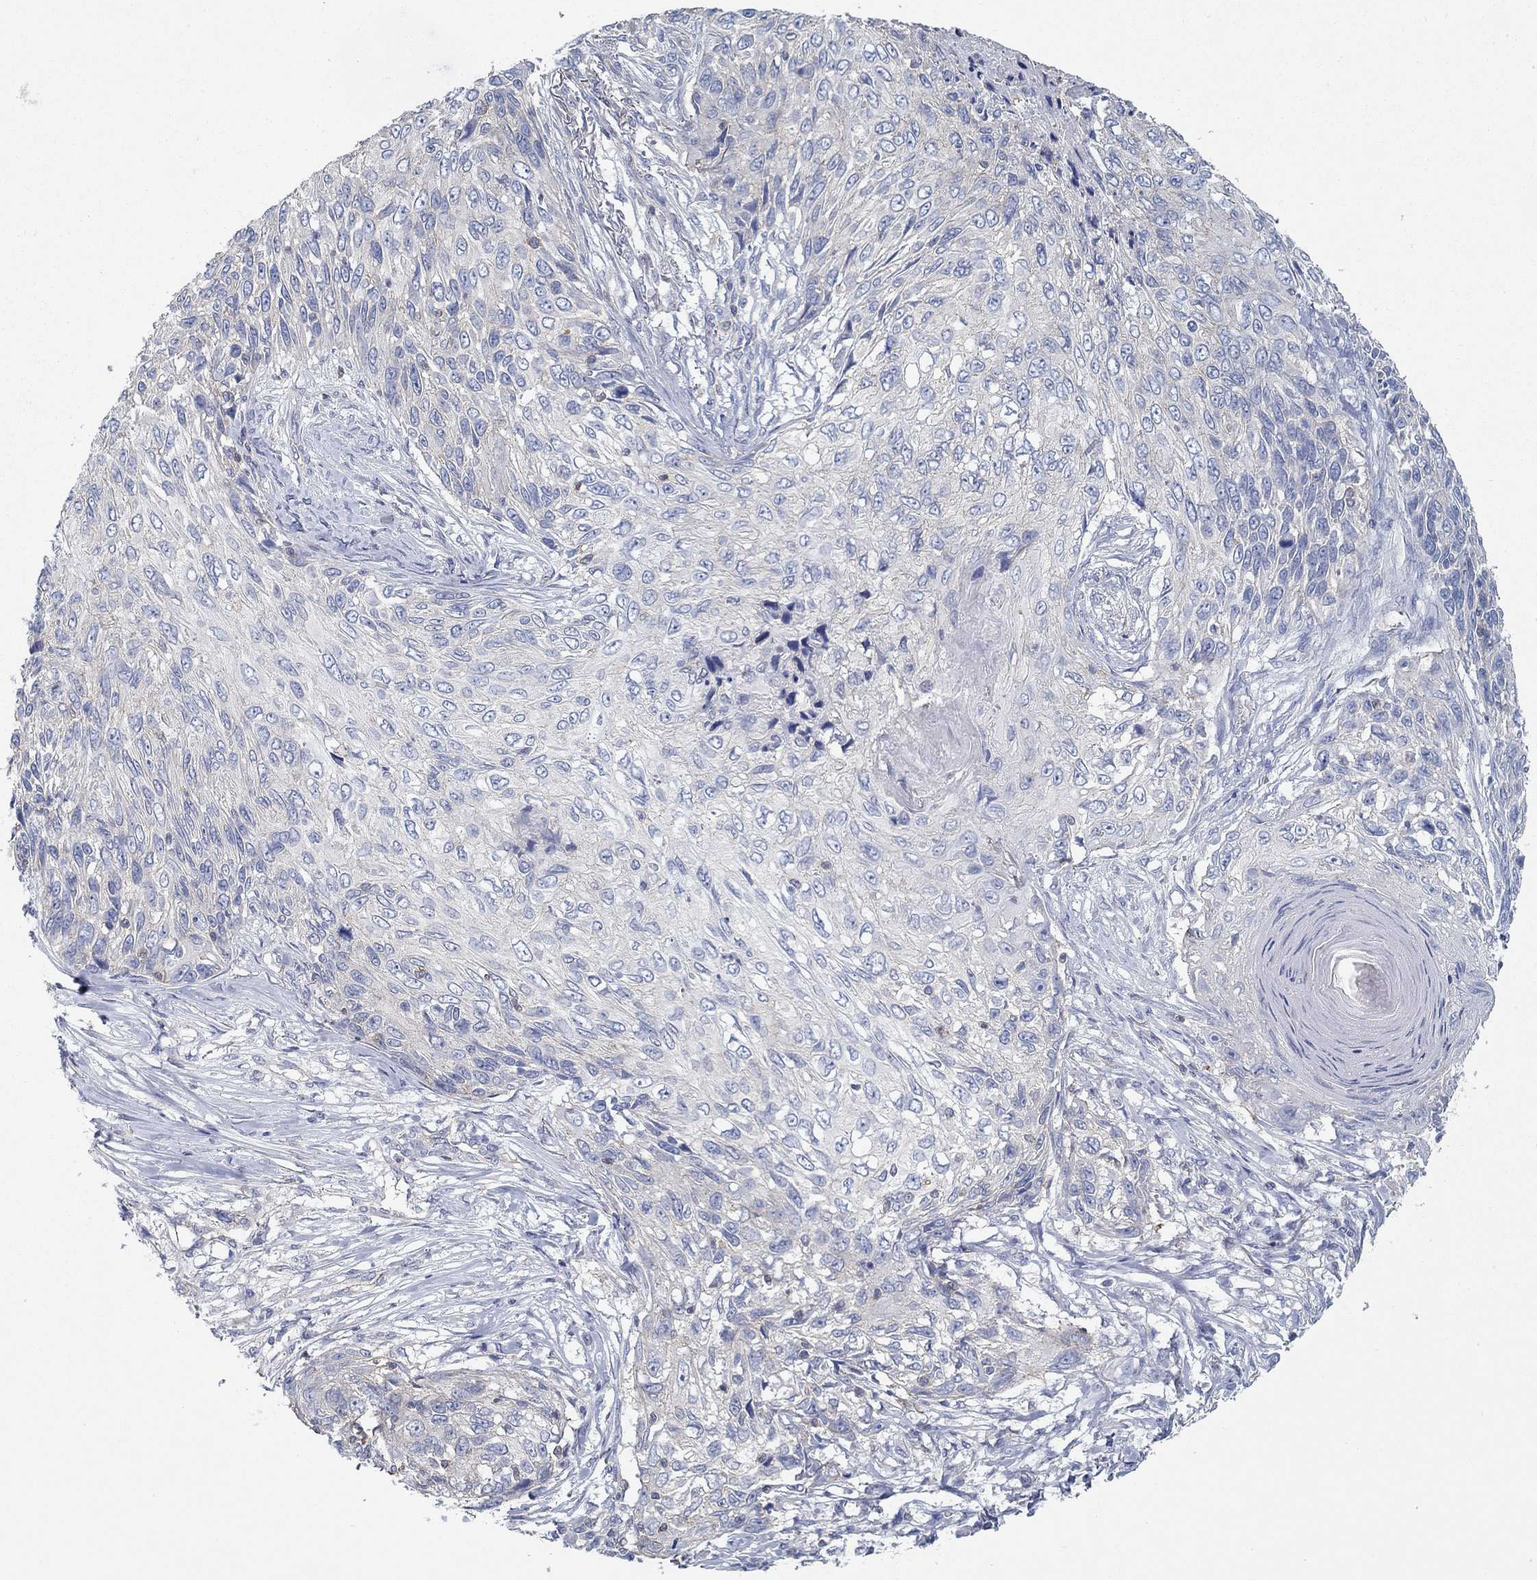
{"staining": {"intensity": "negative", "quantity": "none", "location": "none"}, "tissue": "skin cancer", "cell_type": "Tumor cells", "image_type": "cancer", "snomed": [{"axis": "morphology", "description": "Squamous cell carcinoma, NOS"}, {"axis": "topography", "description": "Skin"}], "caption": "A histopathology image of human squamous cell carcinoma (skin) is negative for staining in tumor cells.", "gene": "BBOF1", "patient": {"sex": "male", "age": 92}}